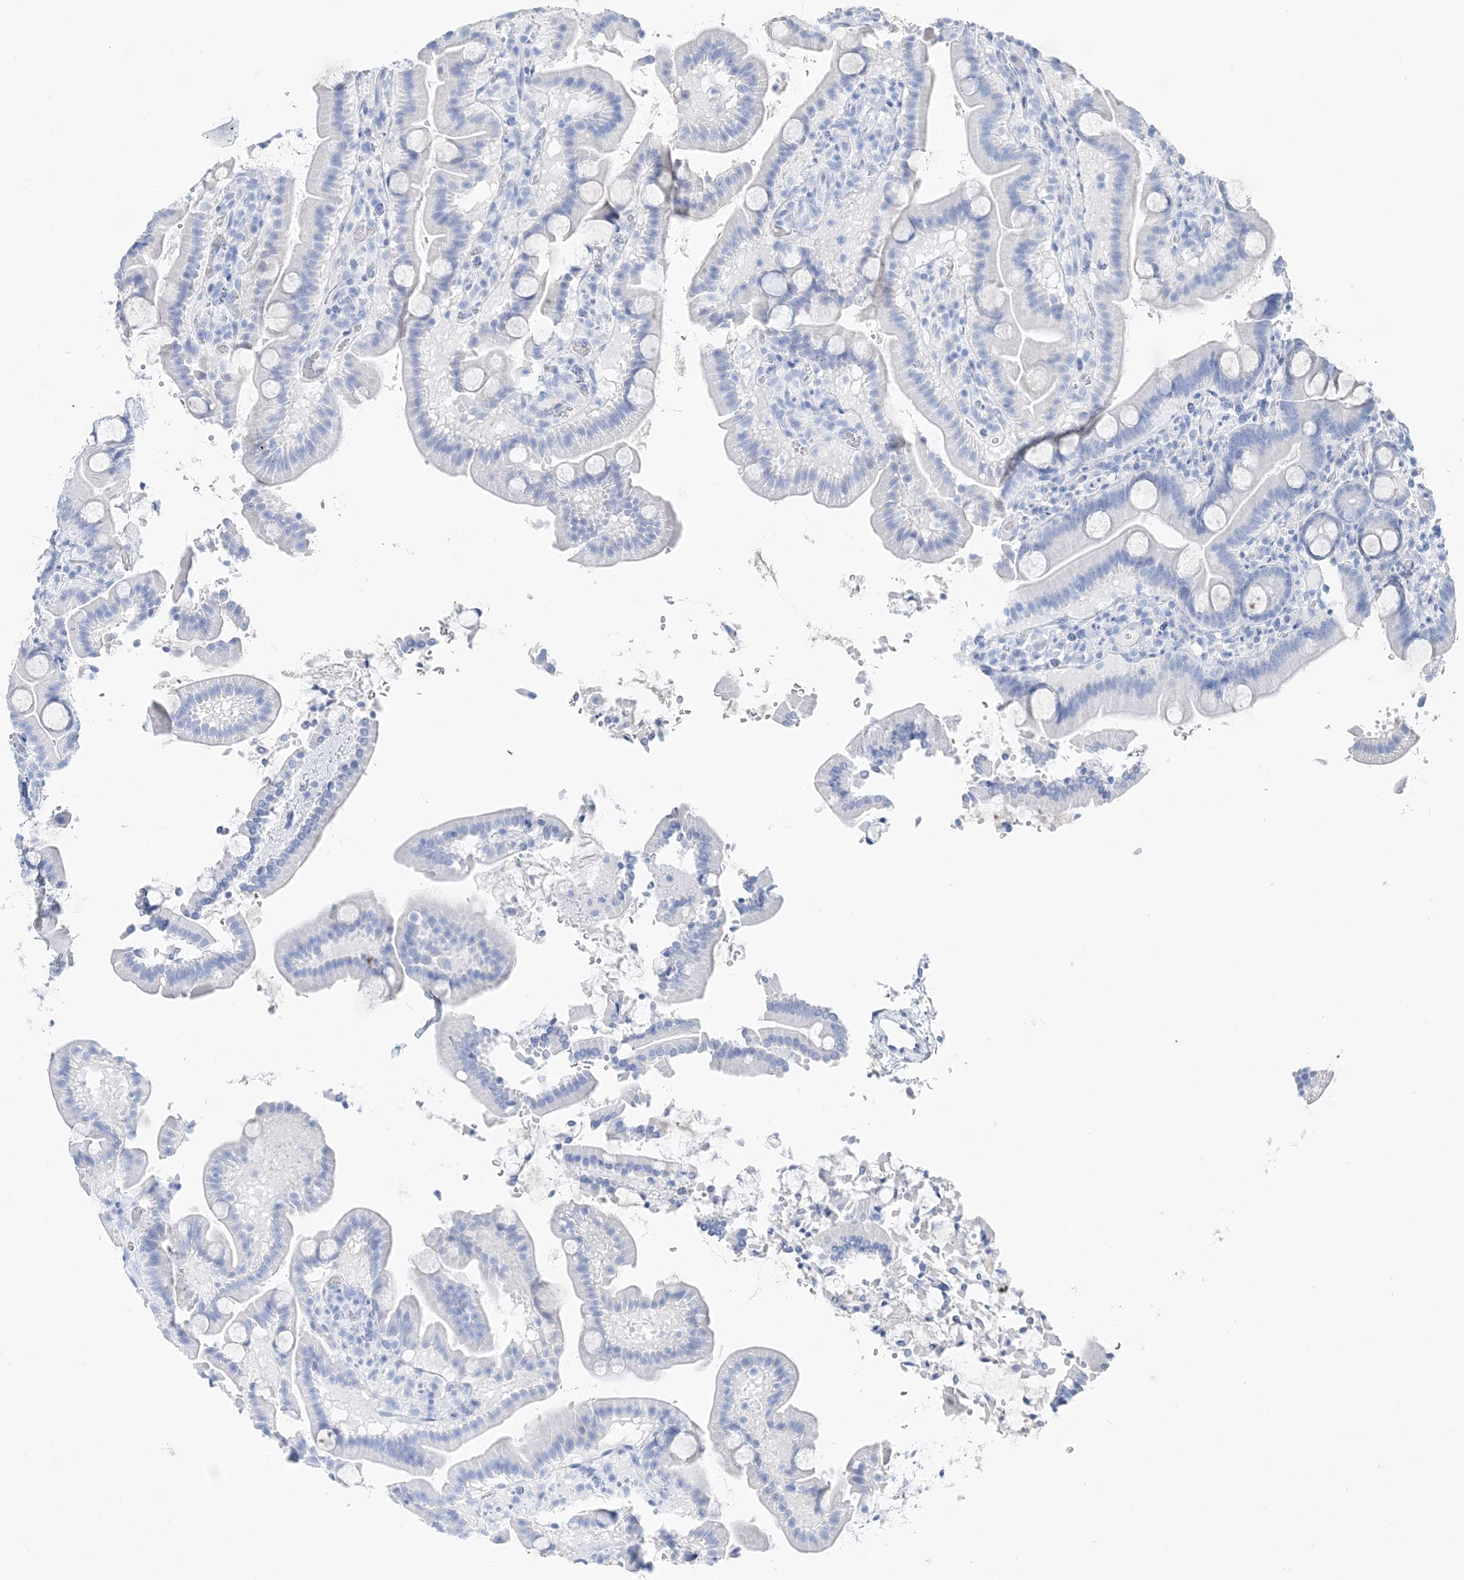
{"staining": {"intensity": "weak", "quantity": "<25%", "location": "cytoplasmic/membranous"}, "tissue": "duodenum", "cell_type": "Glandular cells", "image_type": "normal", "snomed": [{"axis": "morphology", "description": "Normal tissue, NOS"}, {"axis": "topography", "description": "Duodenum"}], "caption": "A micrograph of duodenum stained for a protein shows no brown staining in glandular cells. The staining is performed using DAB (3,3'-diaminobenzidine) brown chromogen with nuclei counter-stained in using hematoxylin.", "gene": "TSPYL6", "patient": {"sex": "male", "age": 55}}